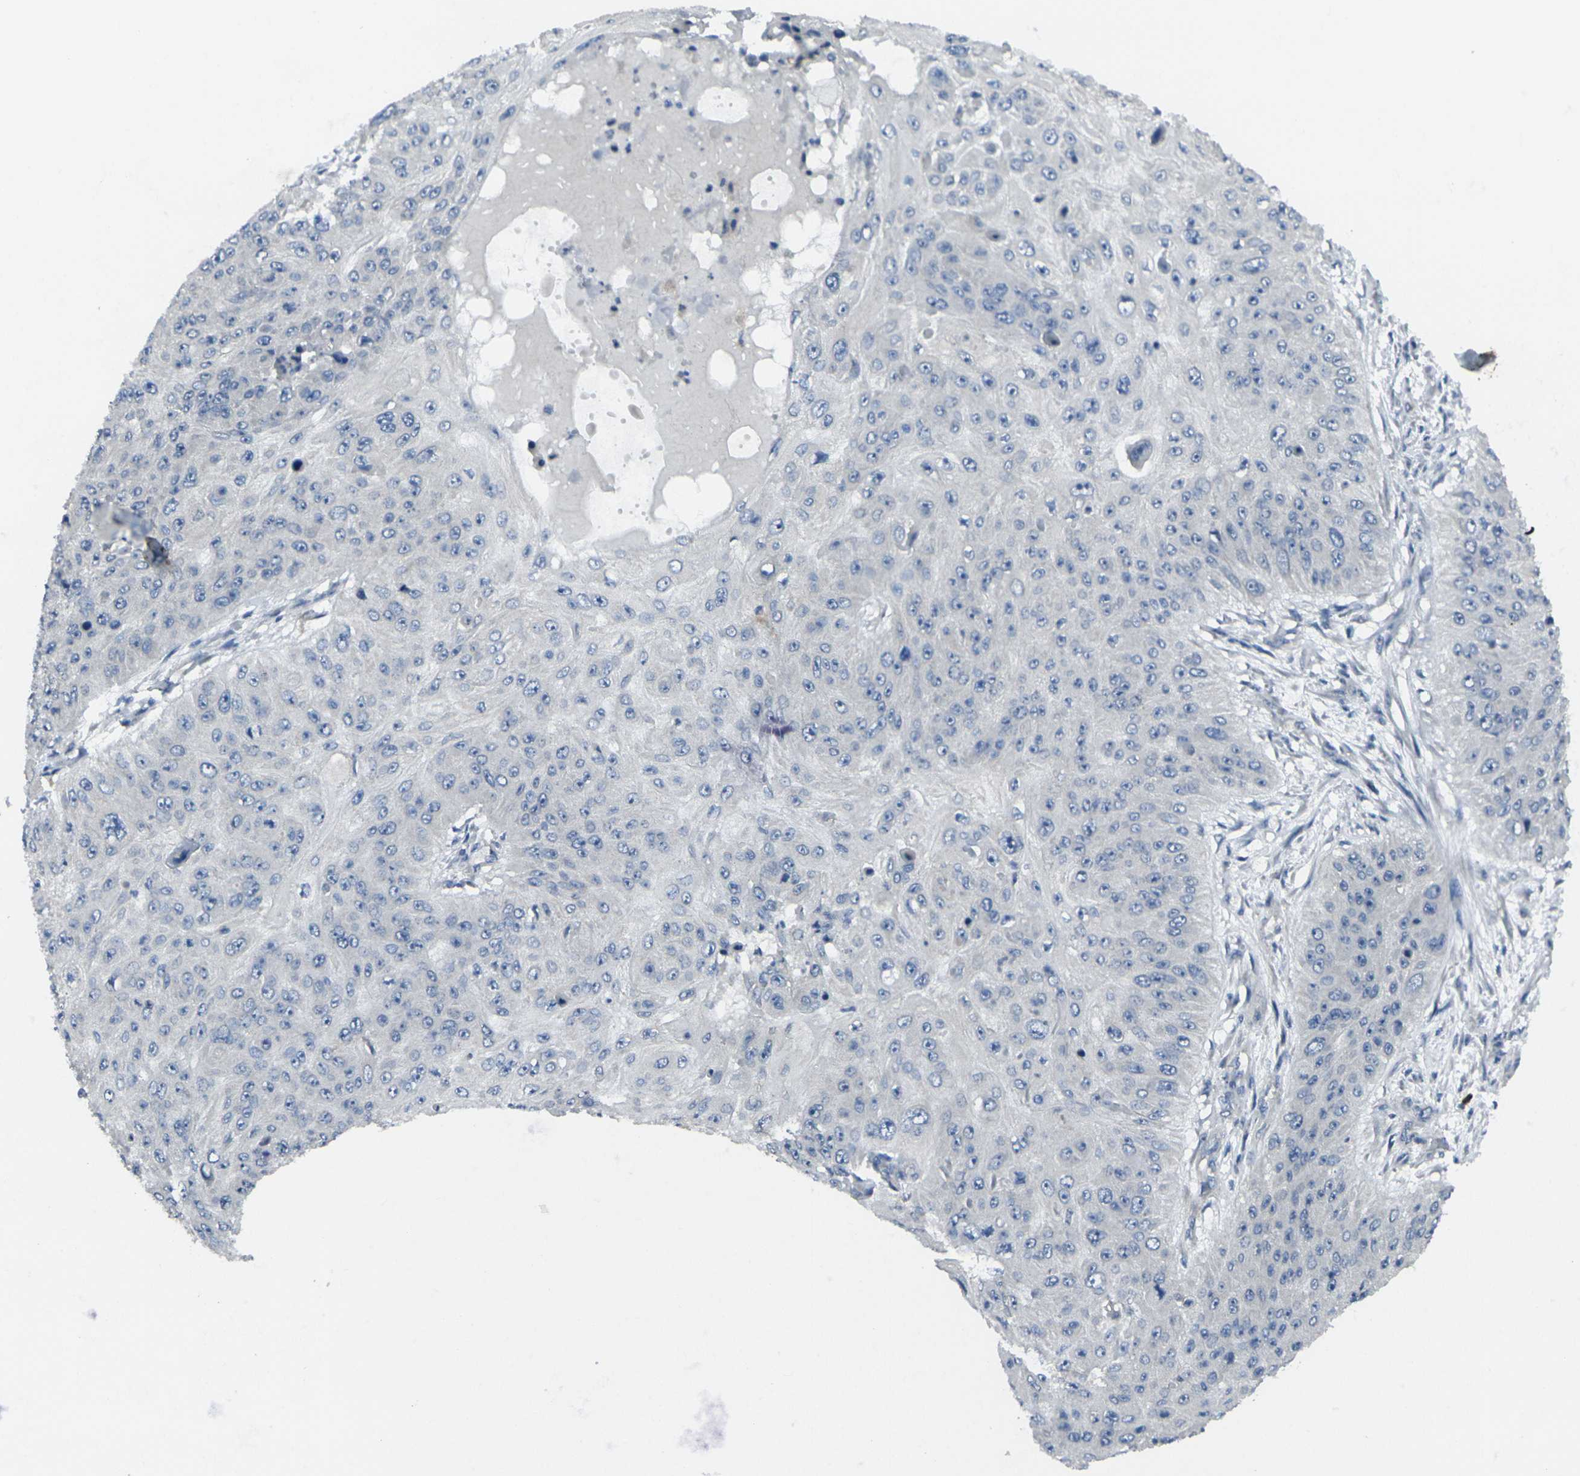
{"staining": {"intensity": "negative", "quantity": "none", "location": "none"}, "tissue": "skin cancer", "cell_type": "Tumor cells", "image_type": "cancer", "snomed": [{"axis": "morphology", "description": "Squamous cell carcinoma, NOS"}, {"axis": "topography", "description": "Skin"}], "caption": "Tumor cells show no significant protein expression in skin squamous cell carcinoma.", "gene": "CCR10", "patient": {"sex": "female", "age": 80}}